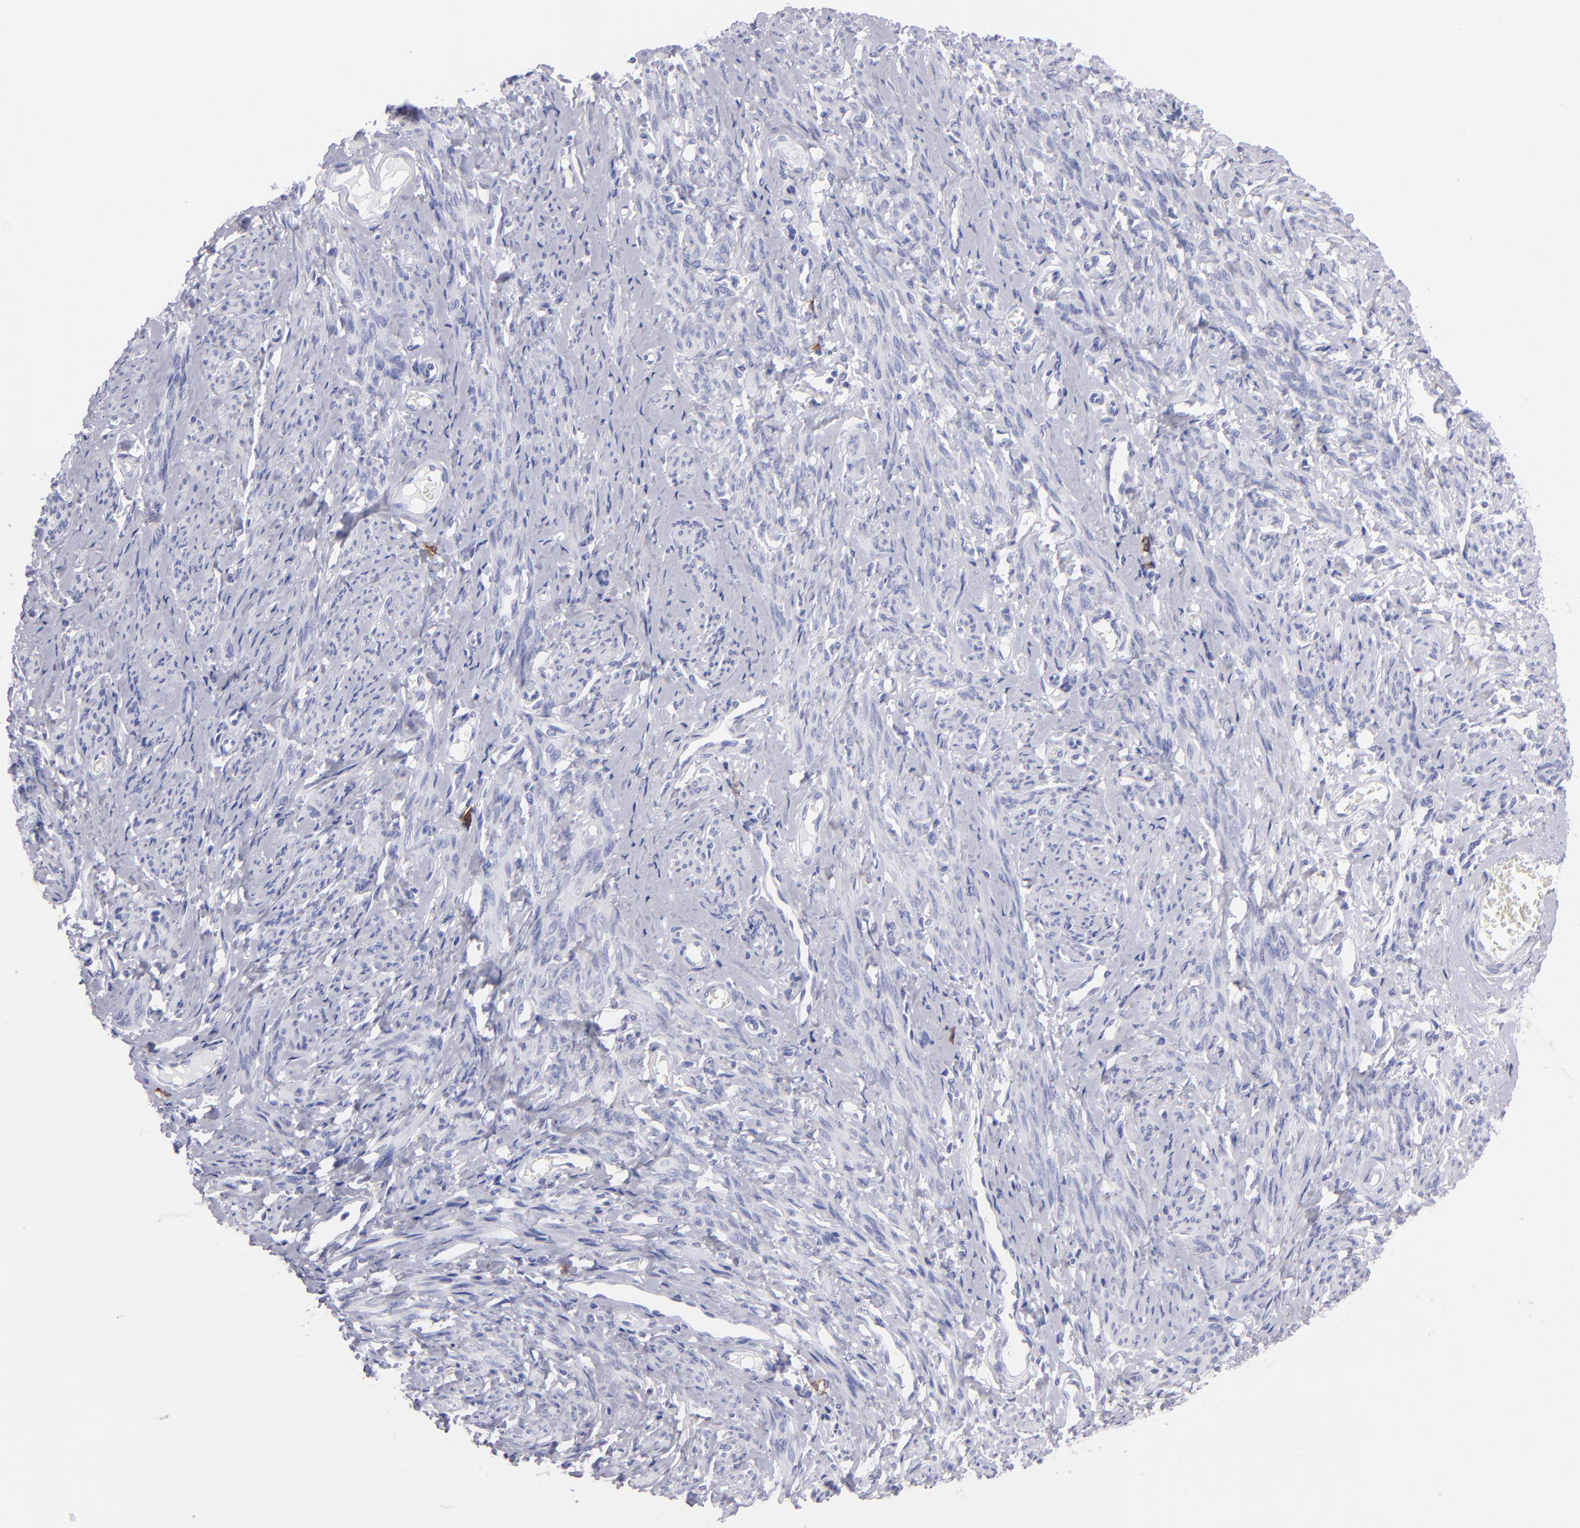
{"staining": {"intensity": "negative", "quantity": "none", "location": "none"}, "tissue": "smooth muscle", "cell_type": "Smooth muscle cells", "image_type": "normal", "snomed": [{"axis": "morphology", "description": "Normal tissue, NOS"}, {"axis": "topography", "description": "Cervix"}, {"axis": "topography", "description": "Endometrium"}], "caption": "A photomicrograph of smooth muscle stained for a protein demonstrates no brown staining in smooth muscle cells.", "gene": "CD38", "patient": {"sex": "female", "age": 65}}